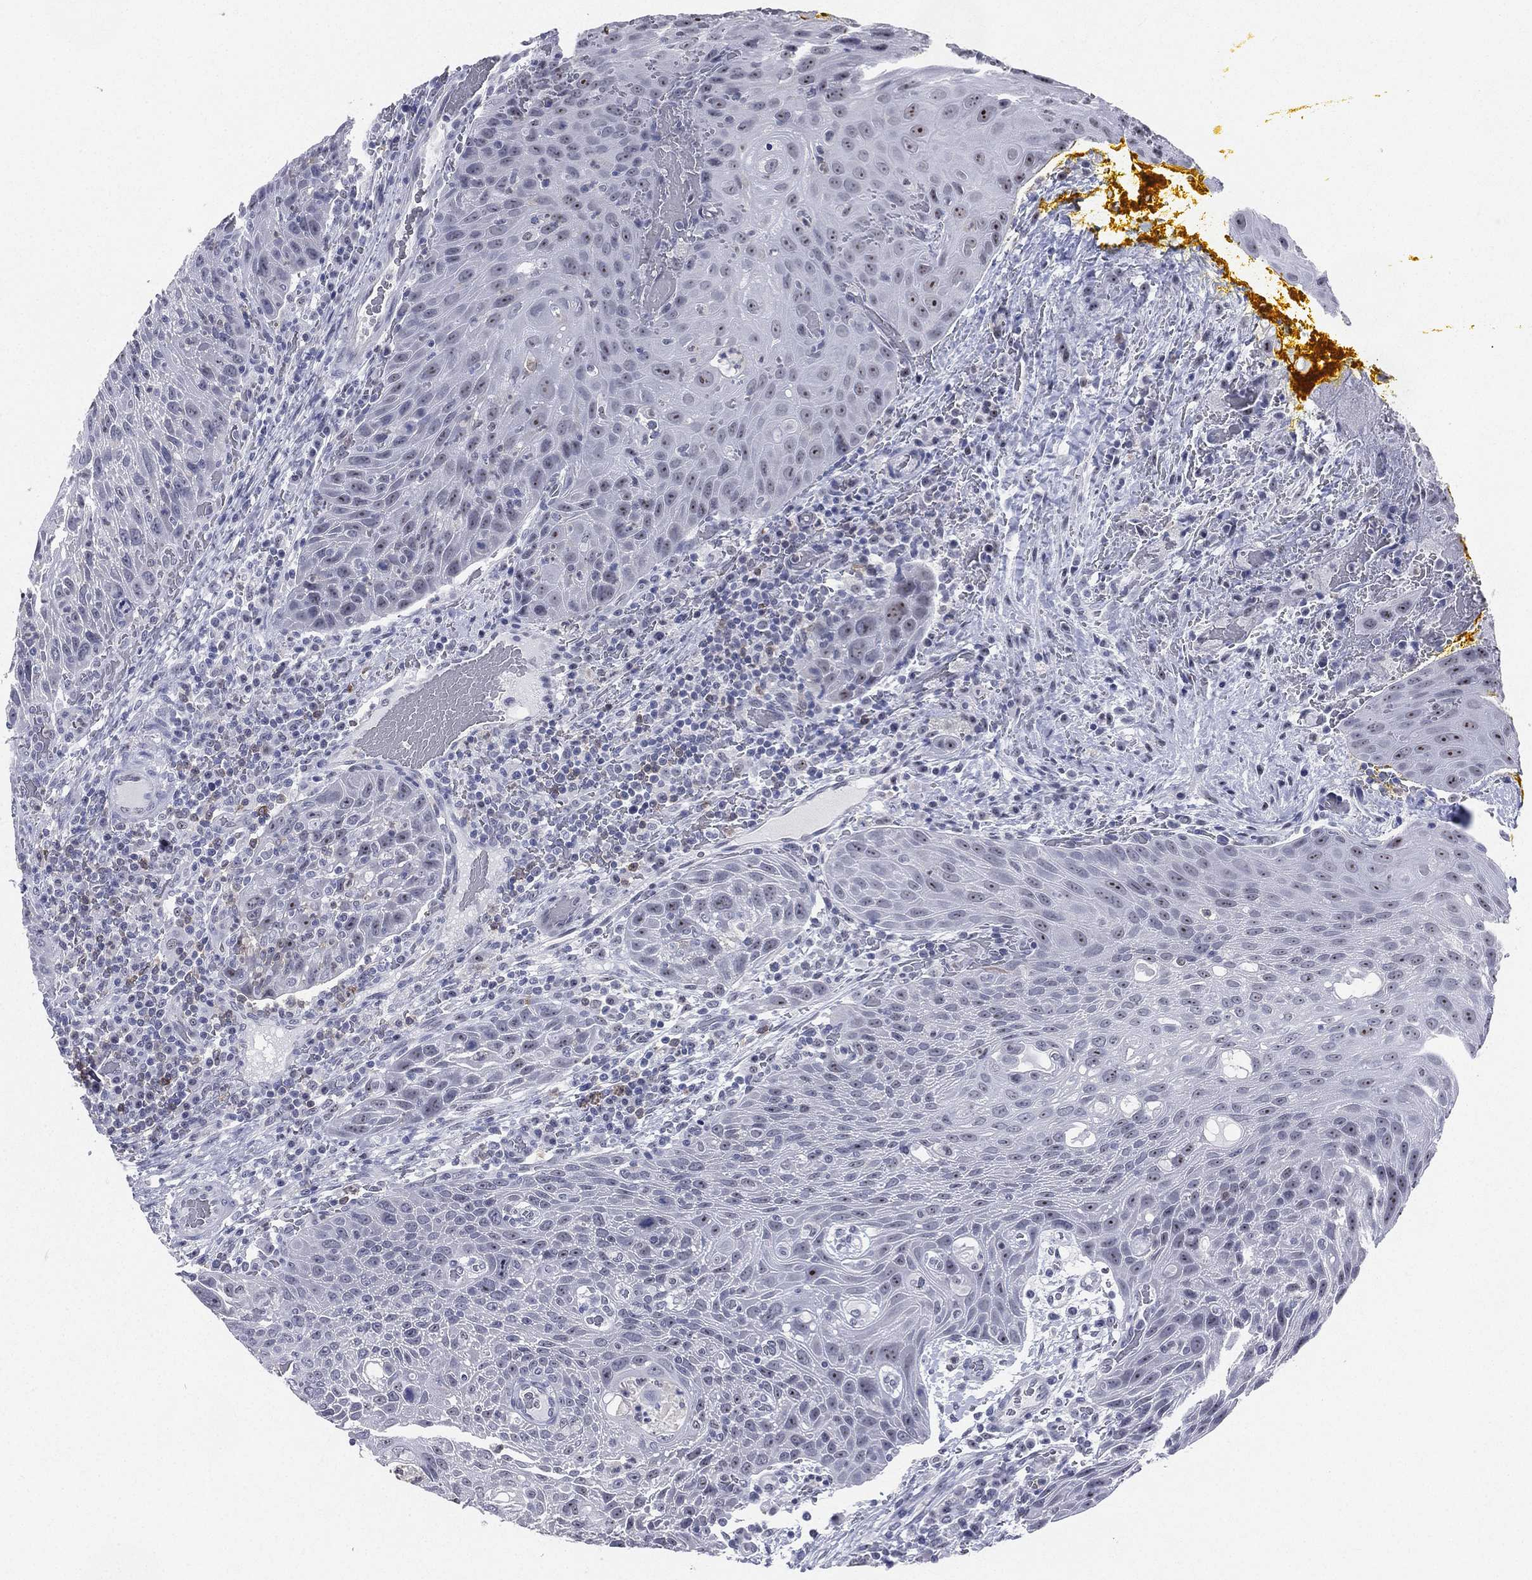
{"staining": {"intensity": "moderate", "quantity": "<25%", "location": "nuclear"}, "tissue": "head and neck cancer", "cell_type": "Tumor cells", "image_type": "cancer", "snomed": [{"axis": "morphology", "description": "Squamous cell carcinoma, NOS"}, {"axis": "topography", "description": "Head-Neck"}], "caption": "Human head and neck cancer (squamous cell carcinoma) stained with a brown dye demonstrates moderate nuclear positive expression in about <25% of tumor cells.", "gene": "CD22", "patient": {"sex": "male", "age": 69}}